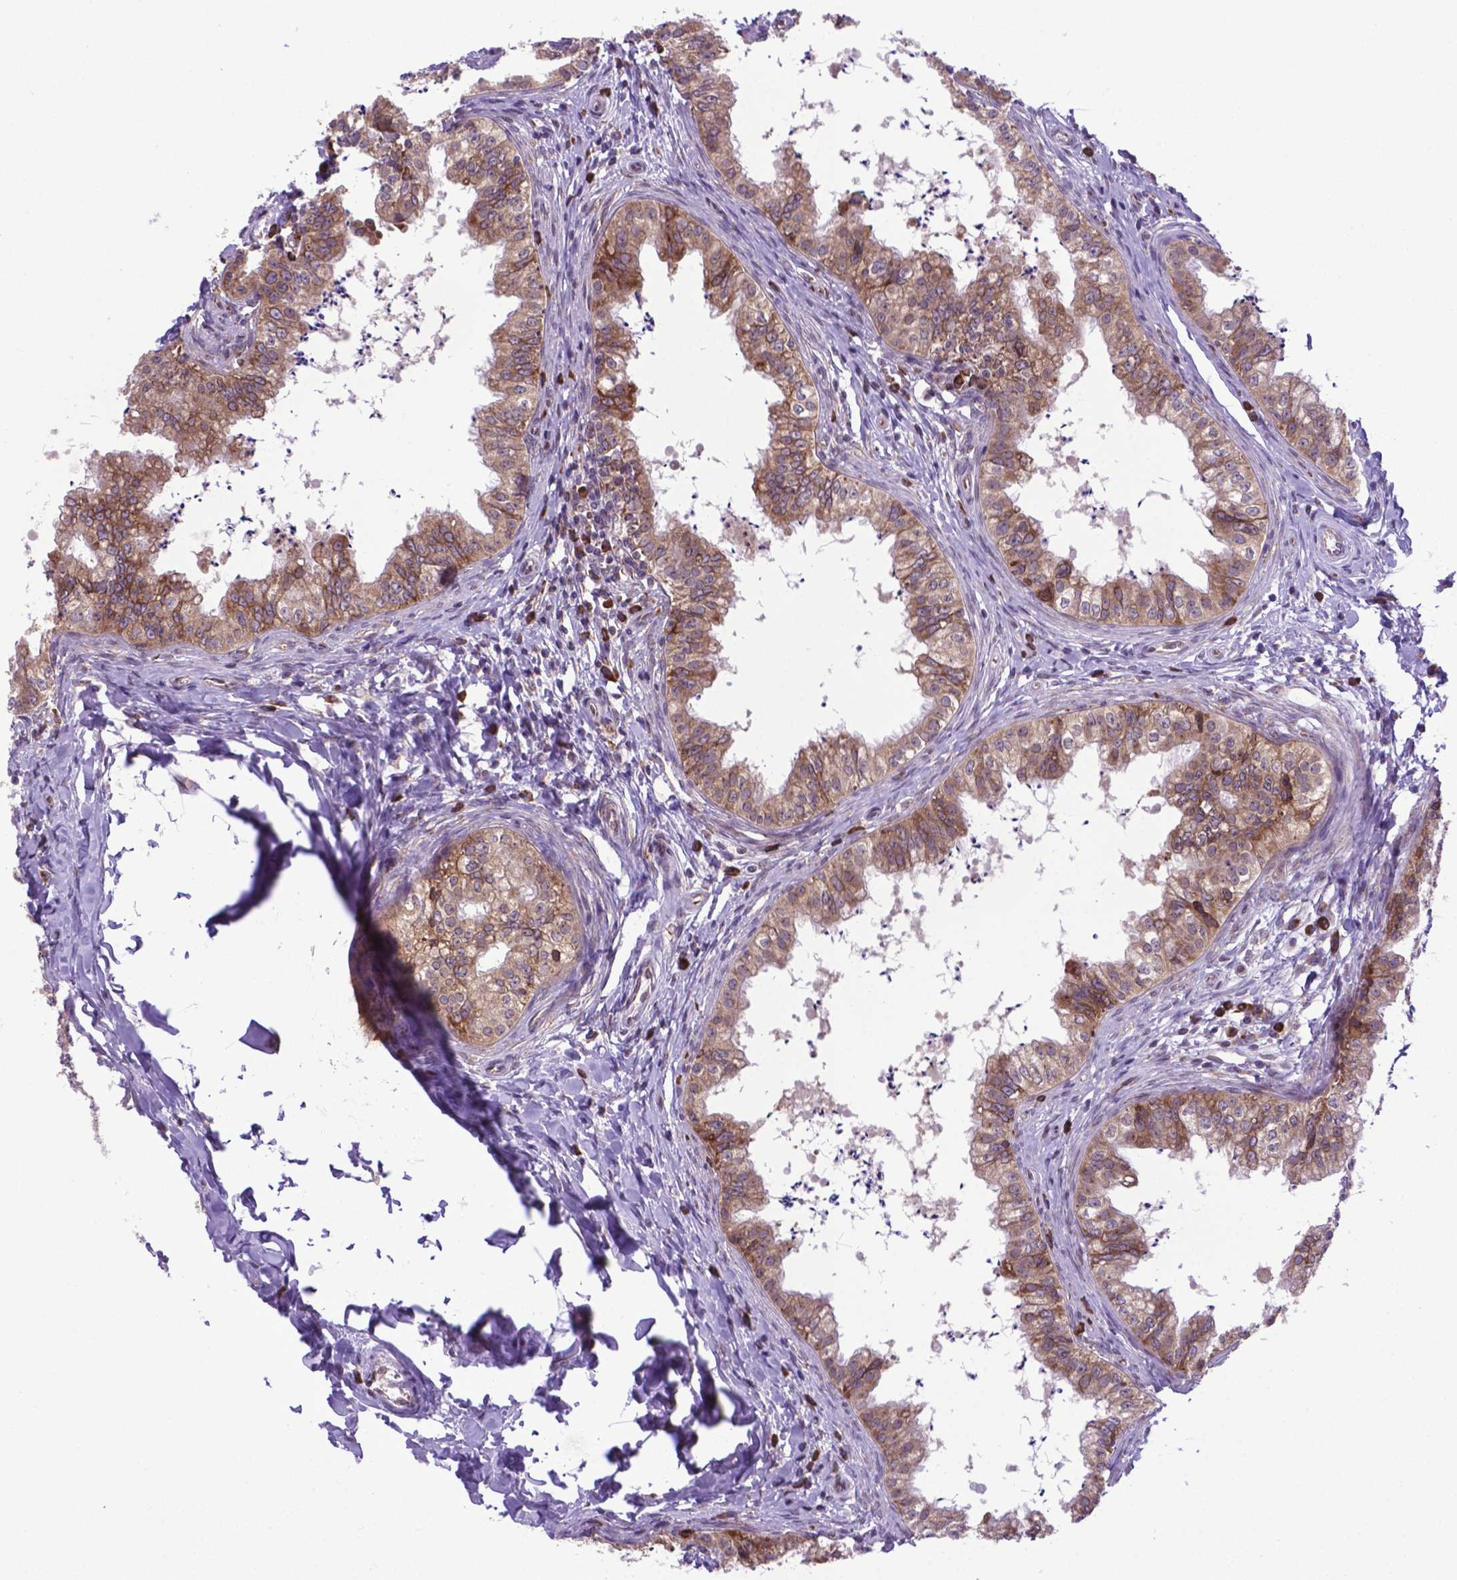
{"staining": {"intensity": "moderate", "quantity": ">75%", "location": "cytoplasmic/membranous"}, "tissue": "epididymis", "cell_type": "Glandular cells", "image_type": "normal", "snomed": [{"axis": "morphology", "description": "Normal tissue, NOS"}, {"axis": "topography", "description": "Epididymis"}], "caption": "Immunohistochemical staining of unremarkable epididymis displays medium levels of moderate cytoplasmic/membranous positivity in about >75% of glandular cells. (DAB IHC with brightfield microscopy, high magnification).", "gene": "ENSG00000269590", "patient": {"sex": "male", "age": 24}}